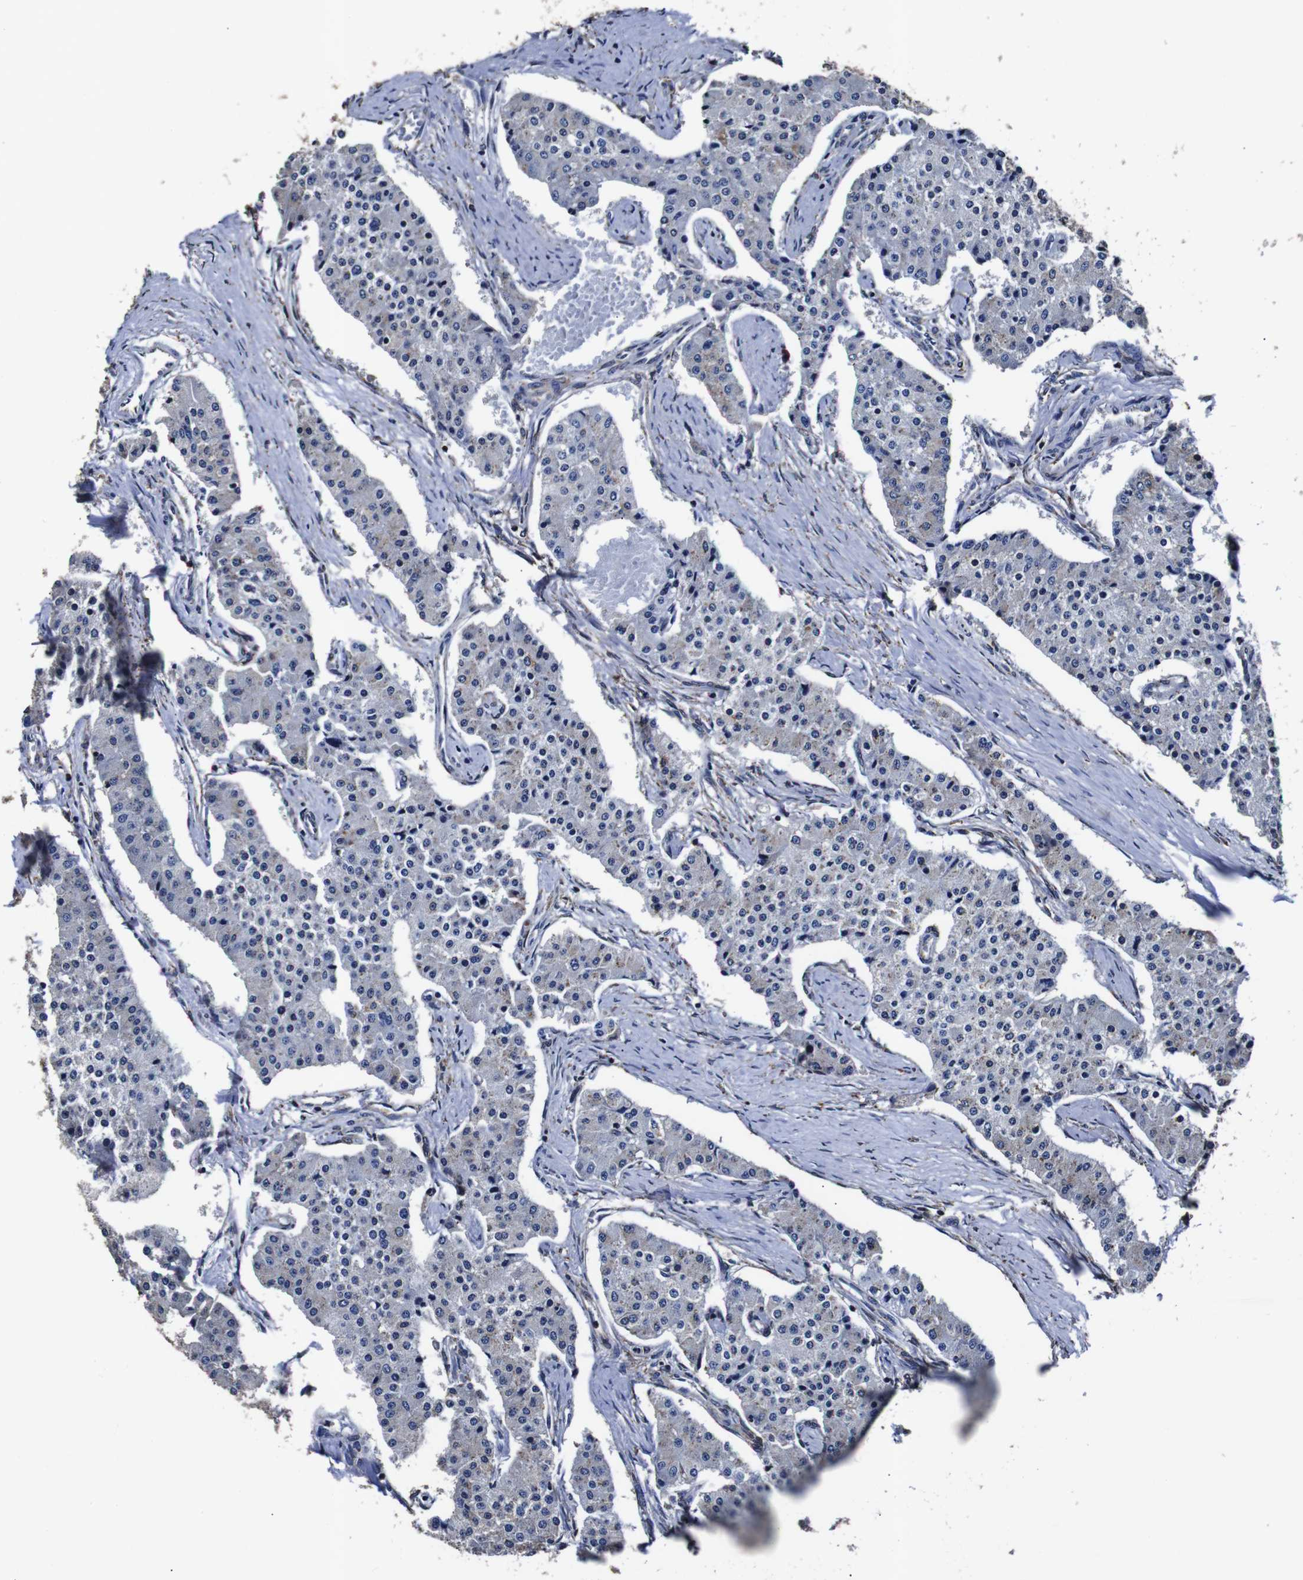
{"staining": {"intensity": "negative", "quantity": "none", "location": "none"}, "tissue": "carcinoid", "cell_type": "Tumor cells", "image_type": "cancer", "snomed": [{"axis": "morphology", "description": "Carcinoid, malignant, NOS"}, {"axis": "topography", "description": "Colon"}], "caption": "Immunohistochemistry photomicrograph of neoplastic tissue: carcinoid (malignant) stained with DAB shows no significant protein expression in tumor cells. The staining is performed using DAB (3,3'-diaminobenzidine) brown chromogen with nuclei counter-stained in using hematoxylin.", "gene": "PPIB", "patient": {"sex": "female", "age": 52}}